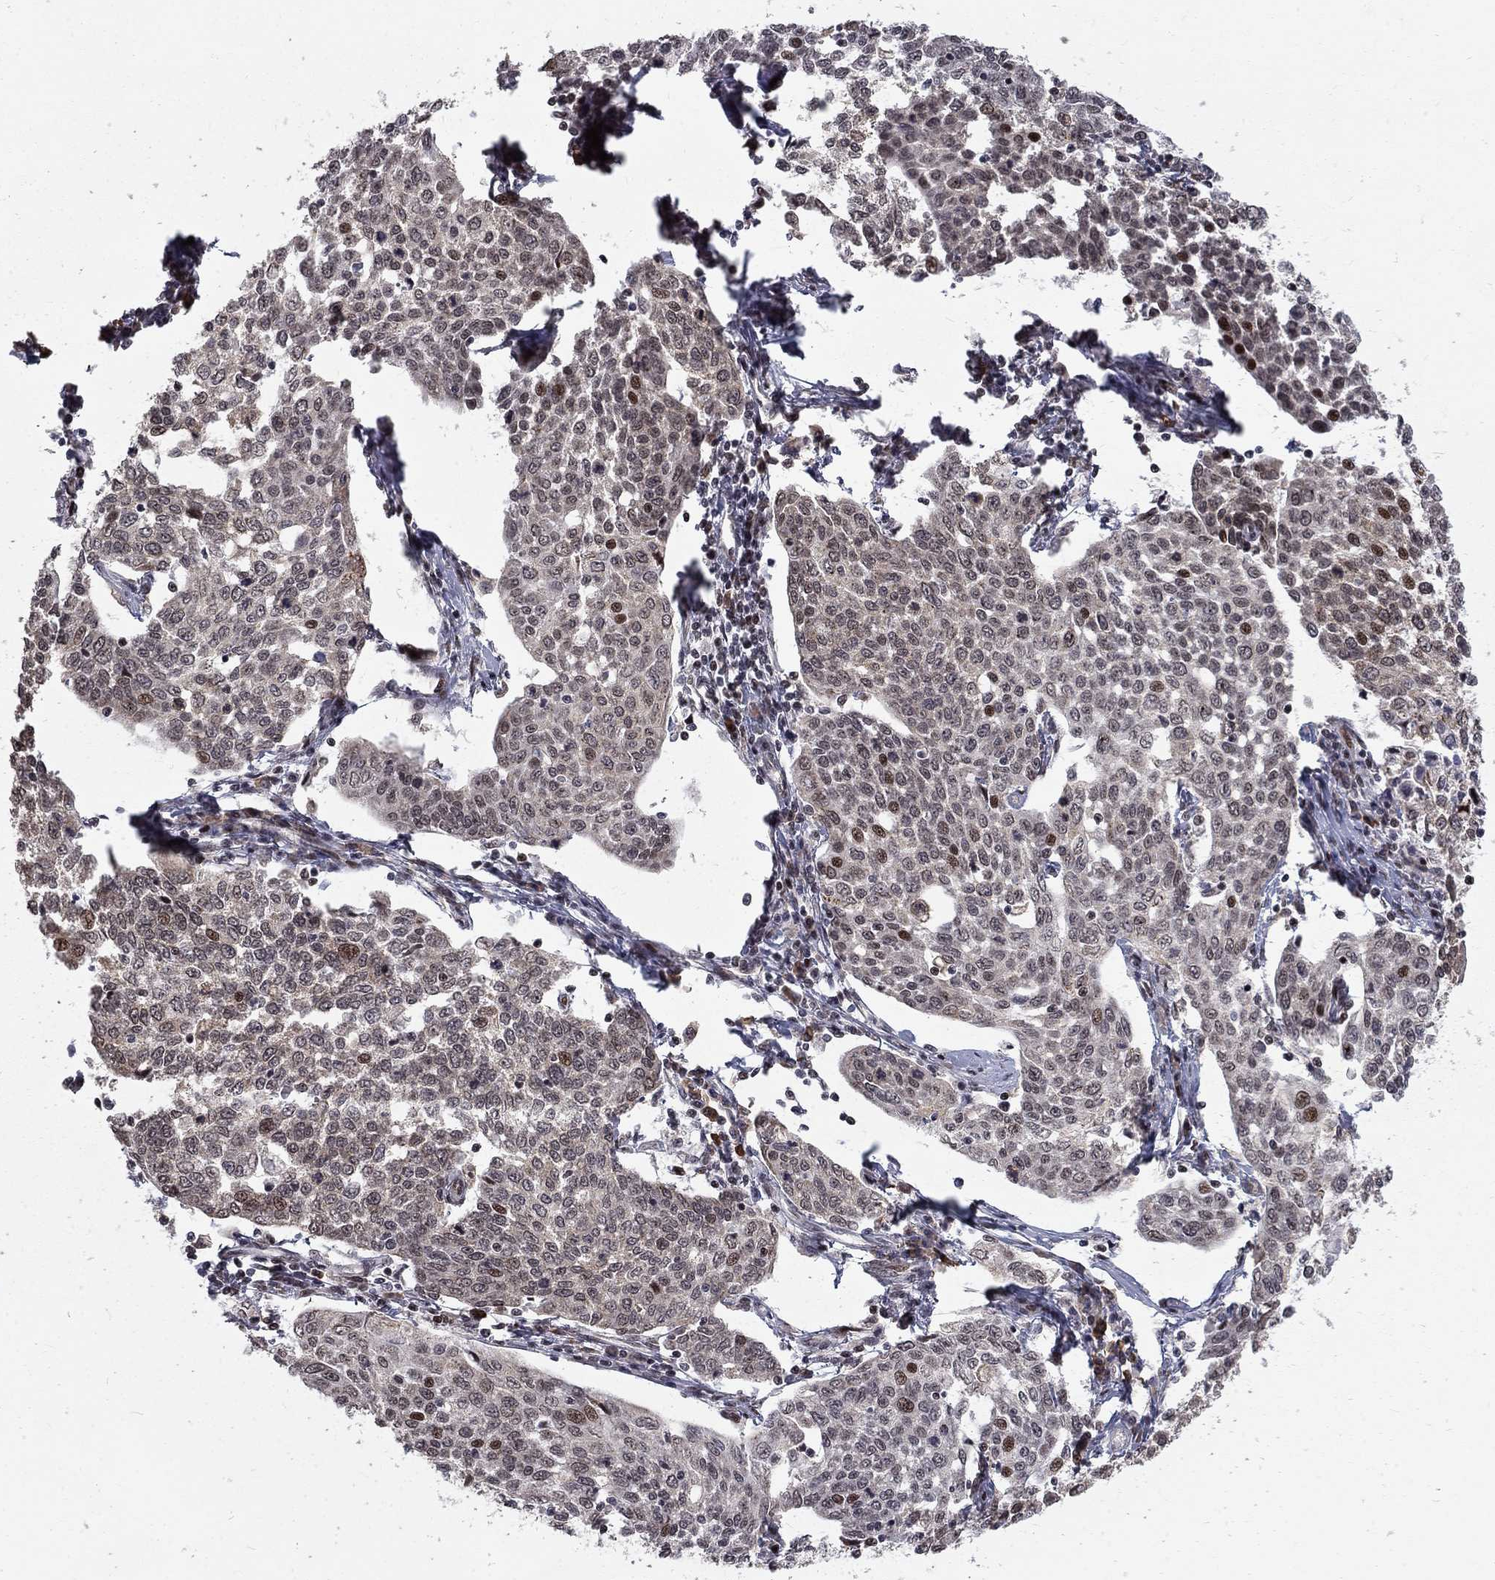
{"staining": {"intensity": "strong", "quantity": "<25%", "location": "nuclear"}, "tissue": "cervical cancer", "cell_type": "Tumor cells", "image_type": "cancer", "snomed": [{"axis": "morphology", "description": "Squamous cell carcinoma, NOS"}, {"axis": "topography", "description": "Cervix"}], "caption": "Immunohistochemistry of human squamous cell carcinoma (cervical) displays medium levels of strong nuclear staining in about <25% of tumor cells.", "gene": "TCEAL1", "patient": {"sex": "female", "age": 34}}